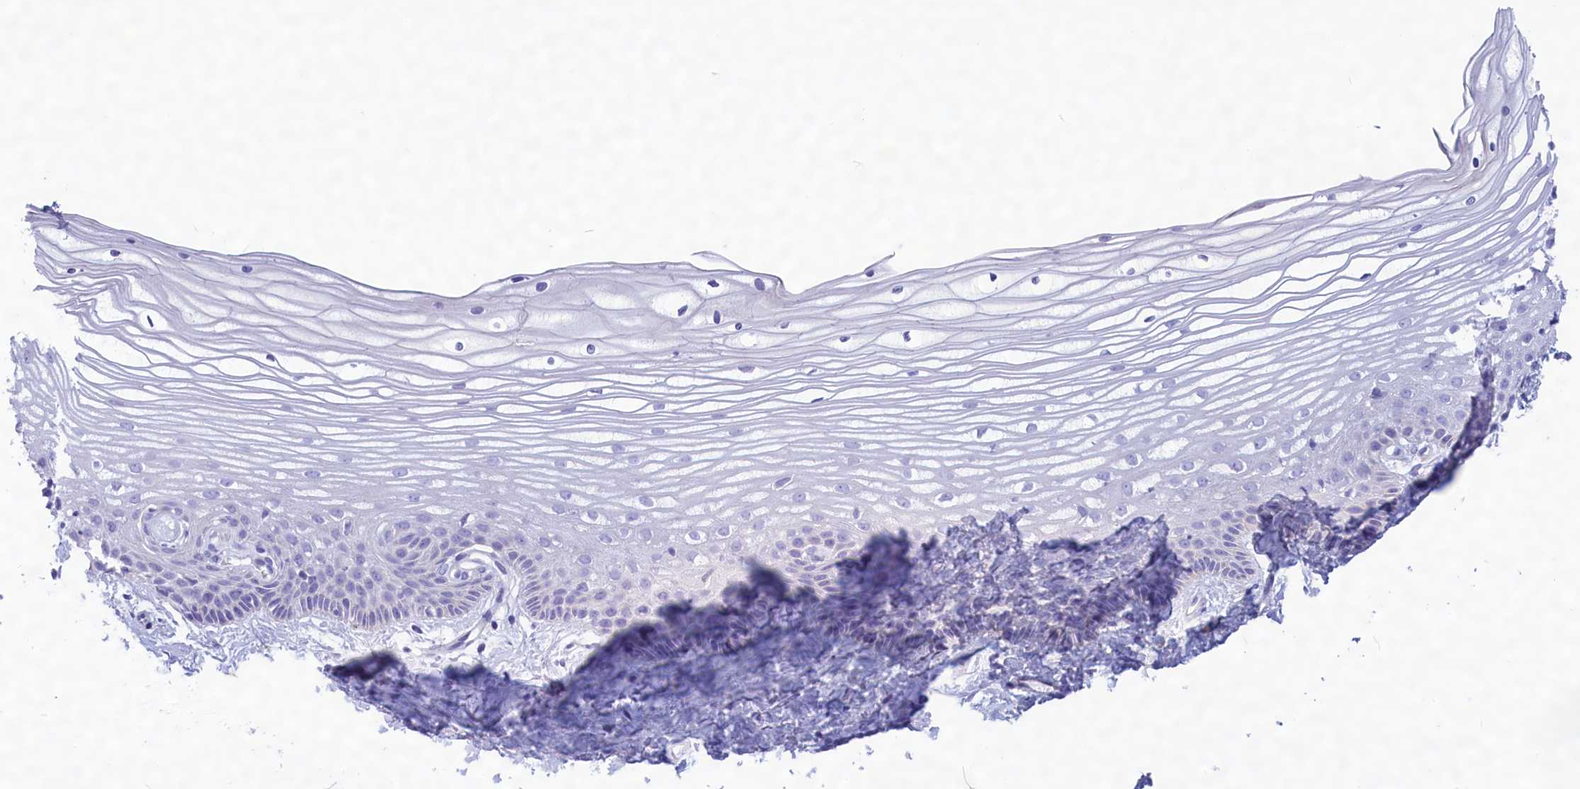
{"staining": {"intensity": "negative", "quantity": "none", "location": "none"}, "tissue": "vagina", "cell_type": "Squamous epithelial cells", "image_type": "normal", "snomed": [{"axis": "morphology", "description": "Normal tissue, NOS"}, {"axis": "topography", "description": "Vagina"}, {"axis": "topography", "description": "Cervix"}], "caption": "Immunohistochemical staining of normal human vagina exhibits no significant positivity in squamous epithelial cells. (DAB (3,3'-diaminobenzidine) immunohistochemistry (IHC), high magnification).", "gene": "MPV17L2", "patient": {"sex": "female", "age": 40}}